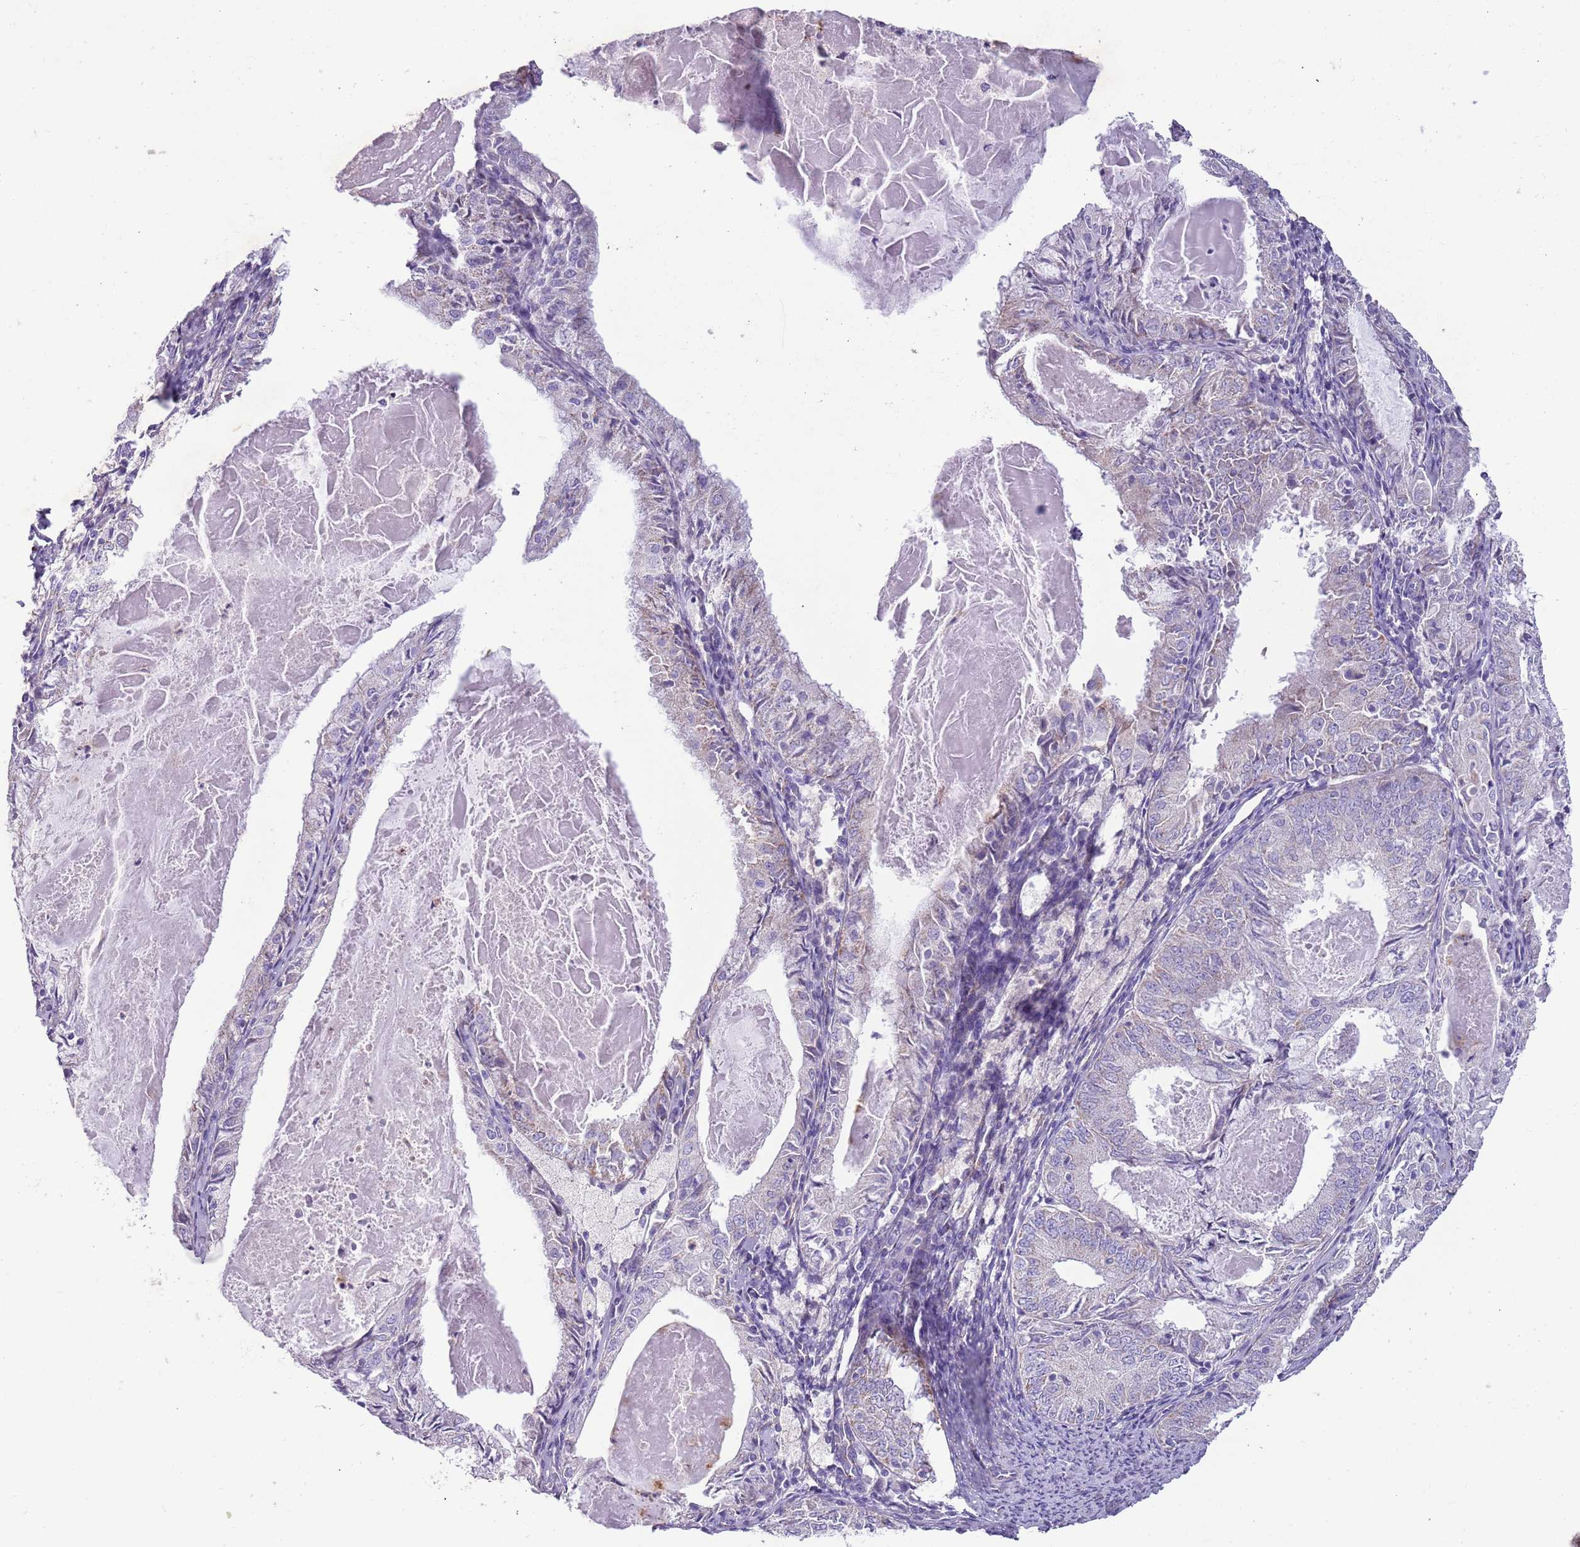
{"staining": {"intensity": "negative", "quantity": "none", "location": "none"}, "tissue": "endometrial cancer", "cell_type": "Tumor cells", "image_type": "cancer", "snomed": [{"axis": "morphology", "description": "Adenocarcinoma, NOS"}, {"axis": "topography", "description": "Endometrium"}], "caption": "Immunohistochemistry of endometrial cancer reveals no expression in tumor cells. (Immunohistochemistry, brightfield microscopy, high magnification).", "gene": "RNF222", "patient": {"sex": "female", "age": 57}}